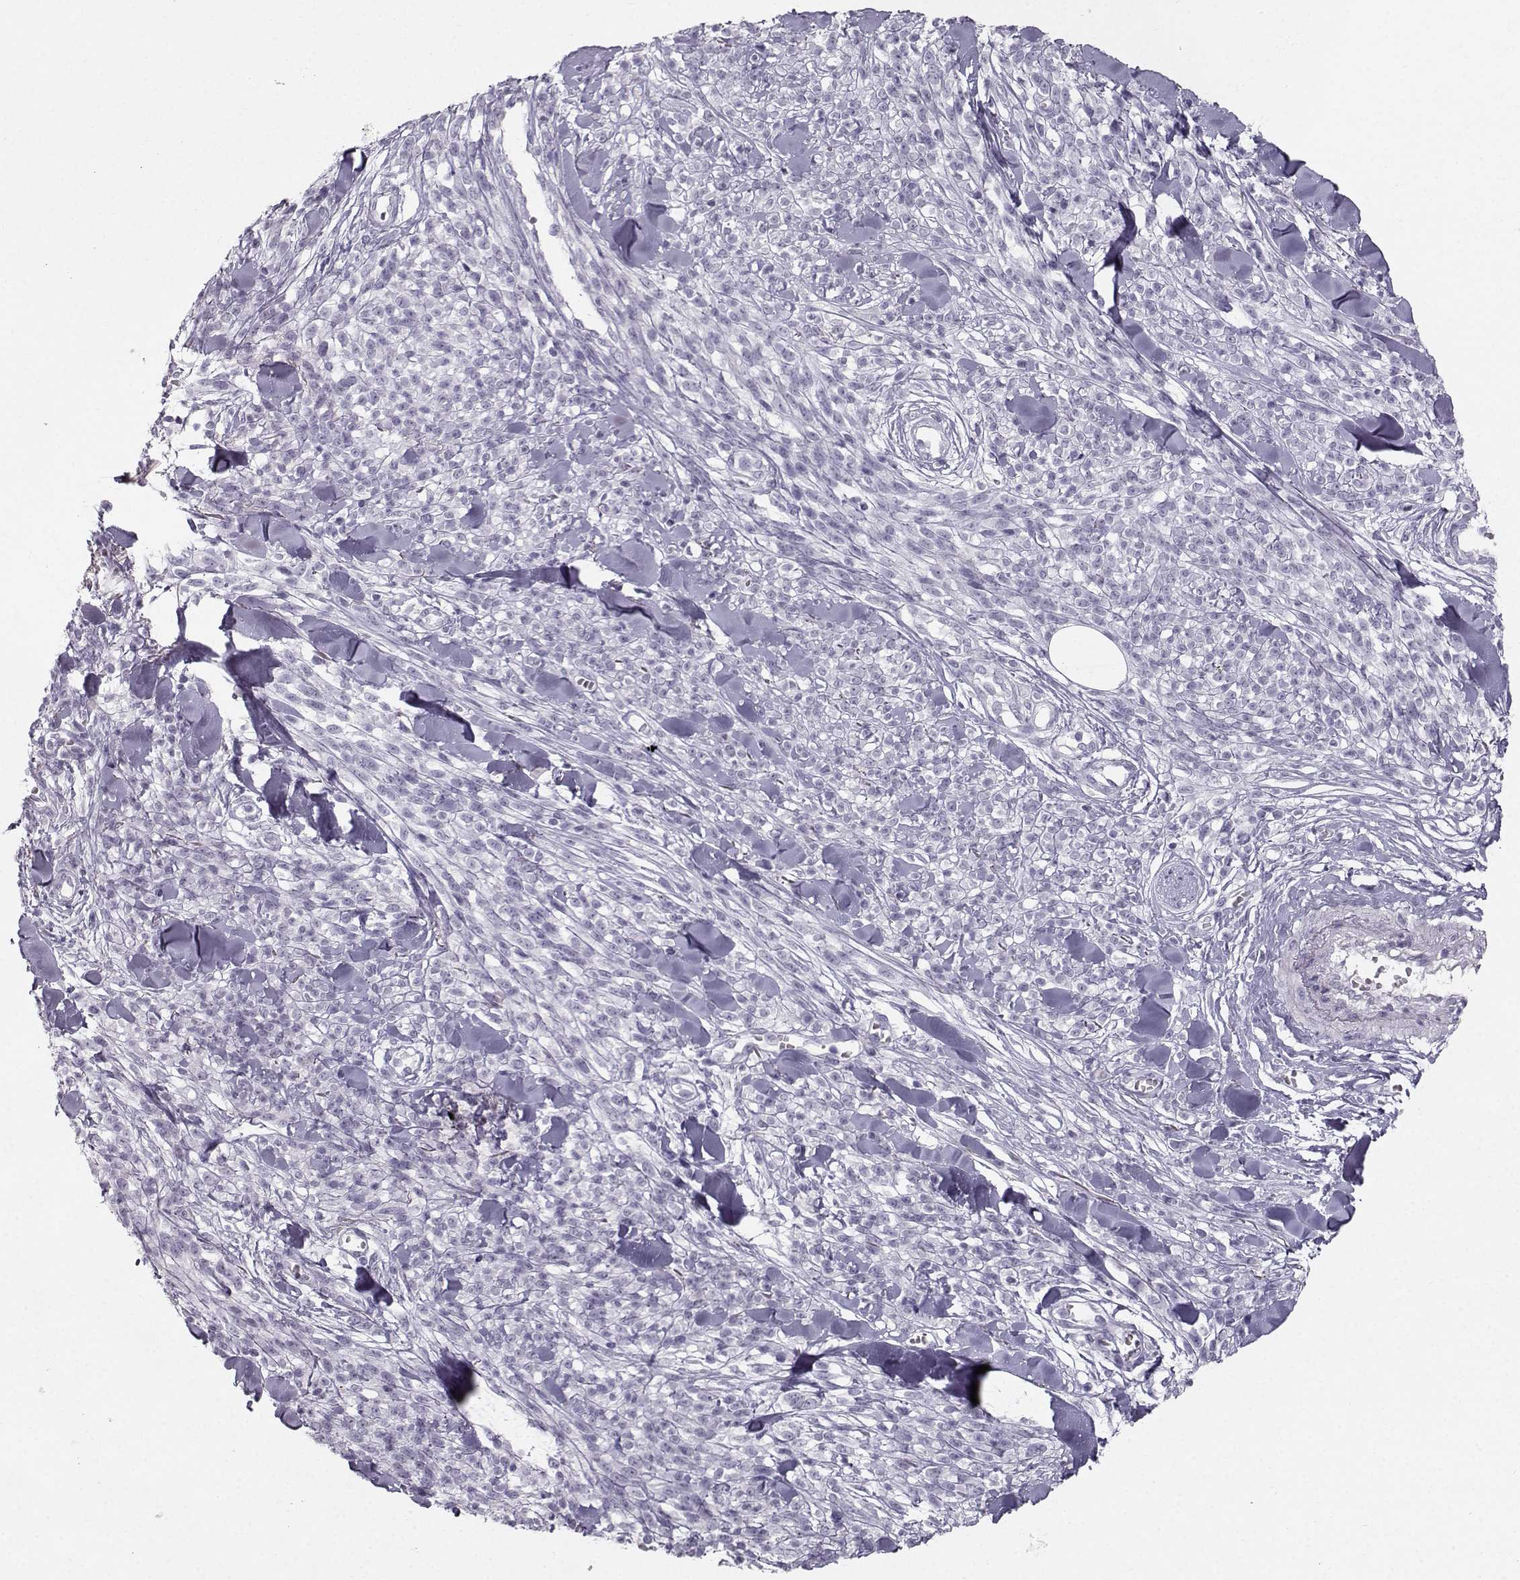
{"staining": {"intensity": "negative", "quantity": "none", "location": "none"}, "tissue": "melanoma", "cell_type": "Tumor cells", "image_type": "cancer", "snomed": [{"axis": "morphology", "description": "Malignant melanoma, NOS"}, {"axis": "topography", "description": "Skin"}, {"axis": "topography", "description": "Skin of trunk"}], "caption": "Immunohistochemical staining of malignant melanoma reveals no significant expression in tumor cells. Brightfield microscopy of immunohistochemistry (IHC) stained with DAB (3,3'-diaminobenzidine) (brown) and hematoxylin (blue), captured at high magnification.", "gene": "CASR", "patient": {"sex": "male", "age": 74}}